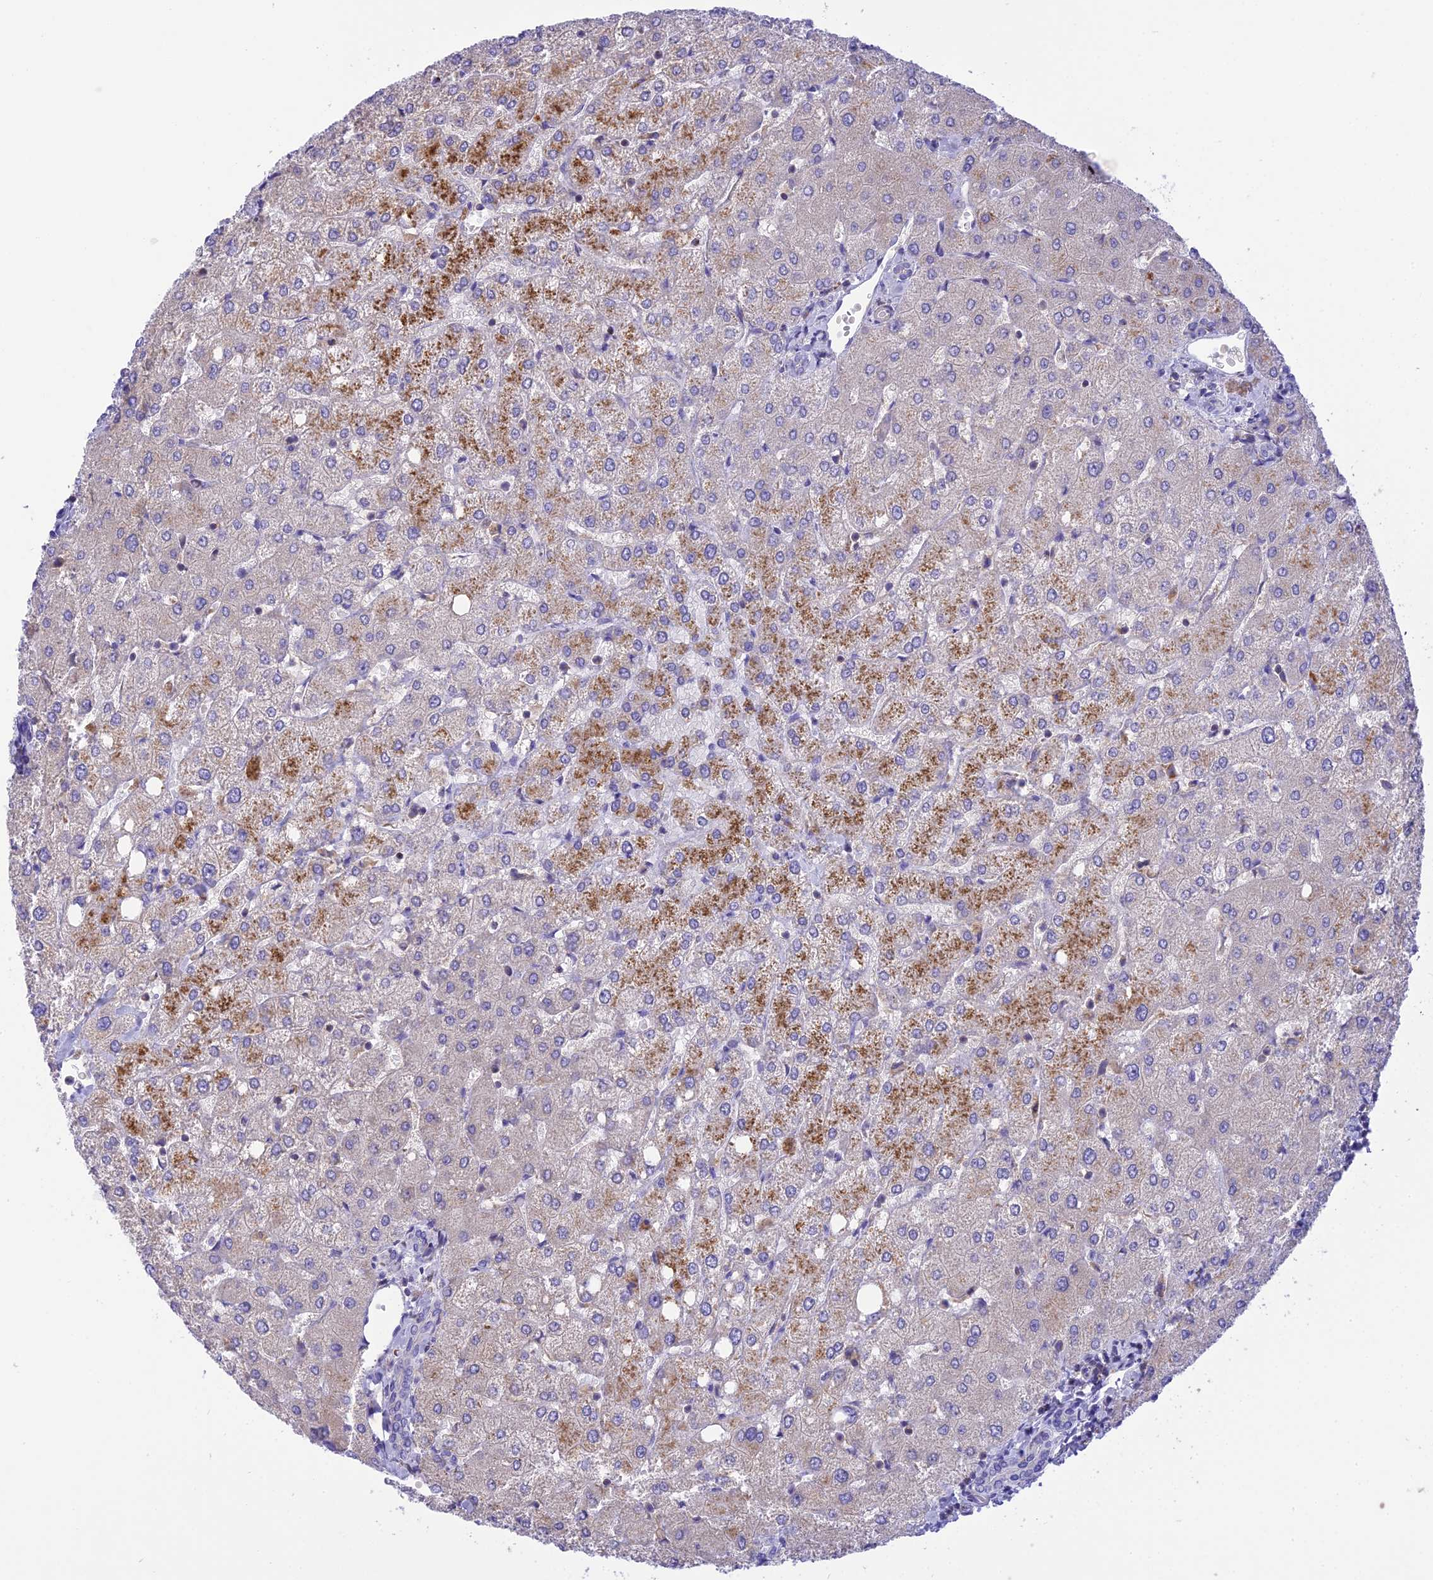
{"staining": {"intensity": "negative", "quantity": "none", "location": "none"}, "tissue": "liver", "cell_type": "Cholangiocytes", "image_type": "normal", "snomed": [{"axis": "morphology", "description": "Normal tissue, NOS"}, {"axis": "topography", "description": "Liver"}], "caption": "IHC histopathology image of normal liver: human liver stained with DAB (3,3'-diaminobenzidine) displays no significant protein staining in cholangiocytes. Nuclei are stained in blue.", "gene": "CORO7", "patient": {"sex": "female", "age": 54}}